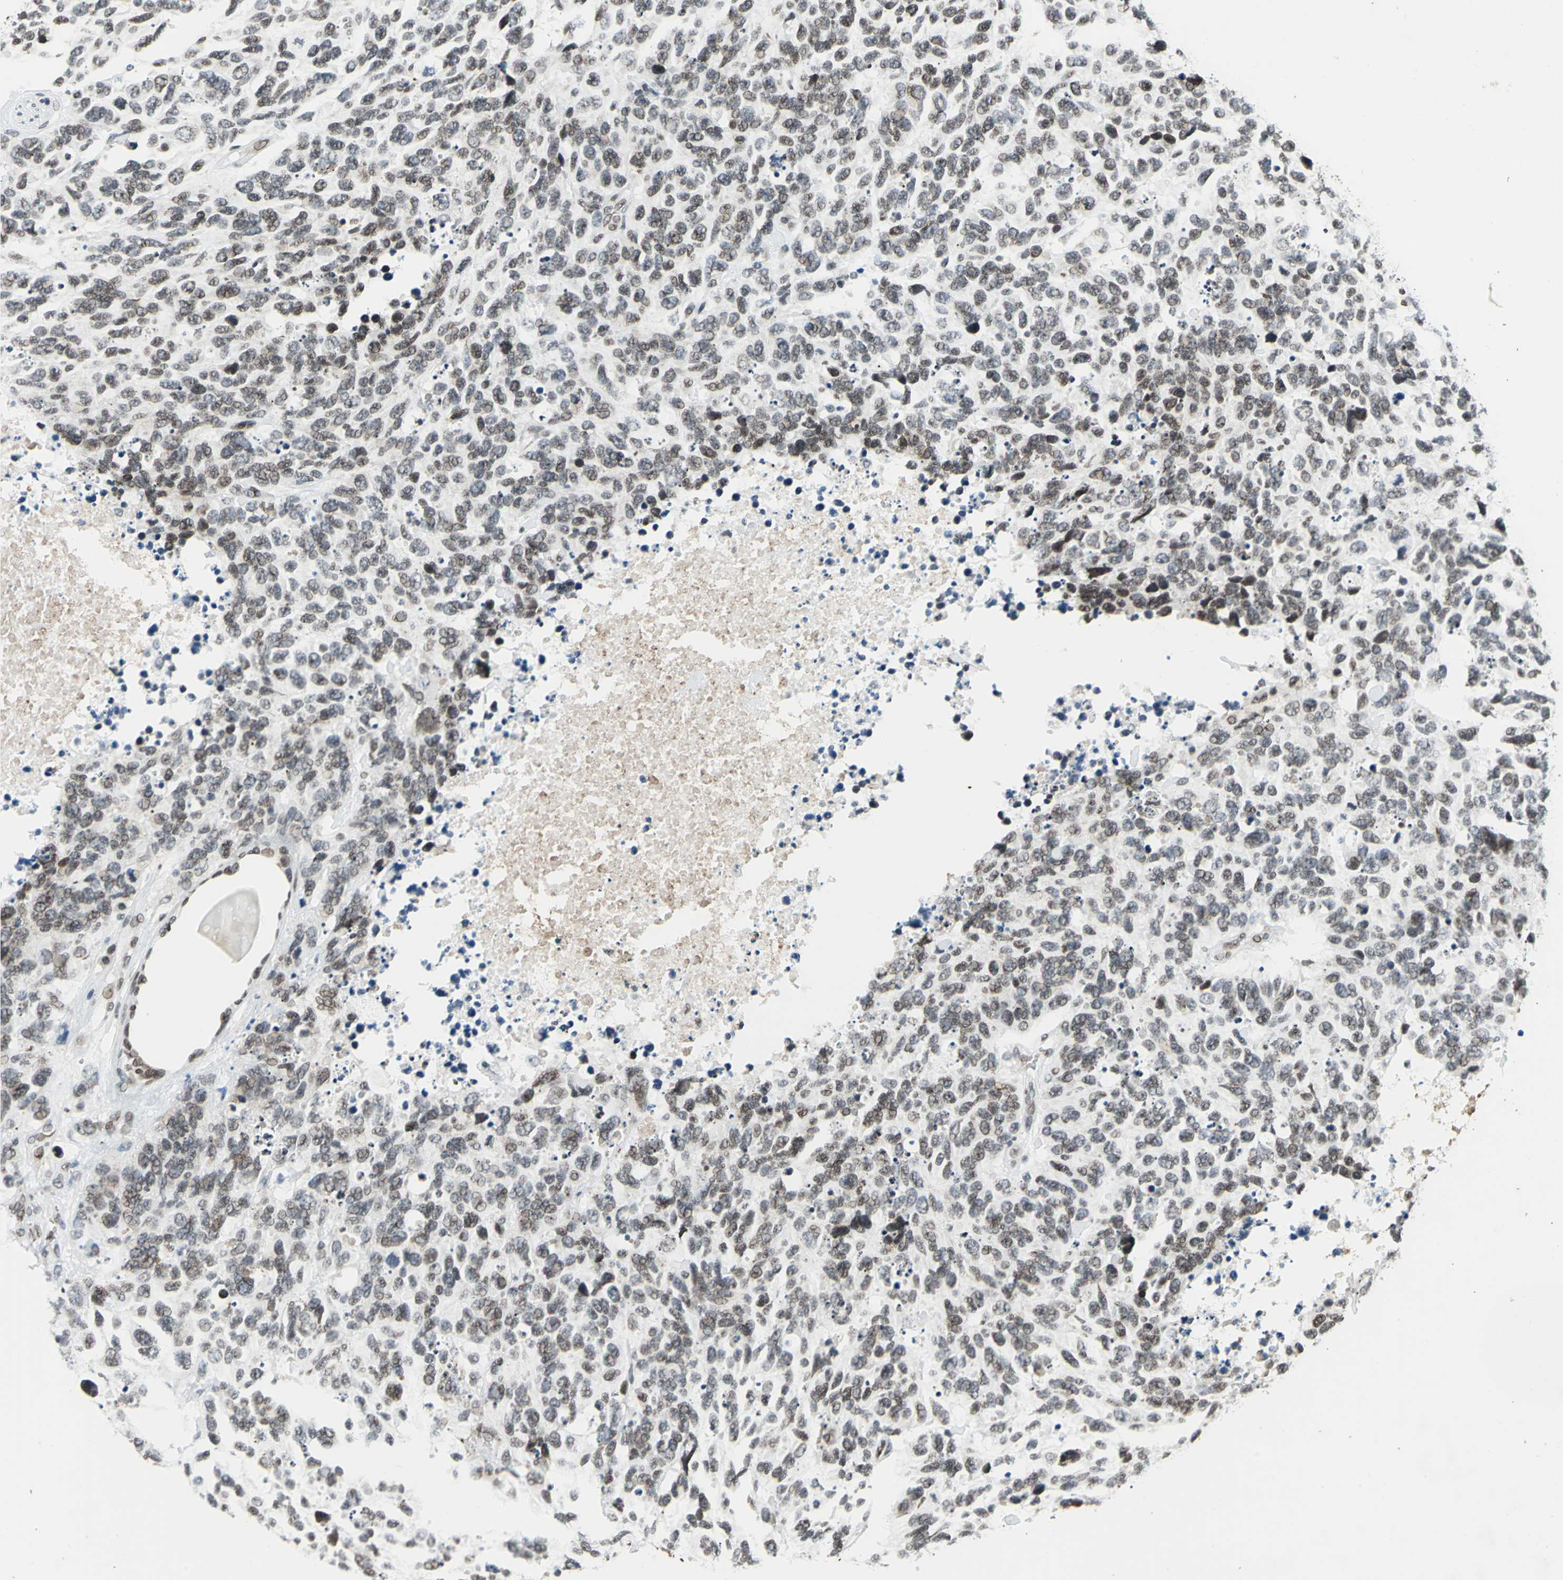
{"staining": {"intensity": "moderate", "quantity": ">75%", "location": "nuclear"}, "tissue": "lung cancer", "cell_type": "Tumor cells", "image_type": "cancer", "snomed": [{"axis": "morphology", "description": "Neoplasm, malignant, NOS"}, {"axis": "topography", "description": "Lung"}], "caption": "High-magnification brightfield microscopy of neoplasm (malignant) (lung) stained with DAB (brown) and counterstained with hematoxylin (blue). tumor cells exhibit moderate nuclear expression is identified in approximately>75% of cells. (Brightfield microscopy of DAB IHC at high magnification).", "gene": "ISY1", "patient": {"sex": "female", "age": 58}}